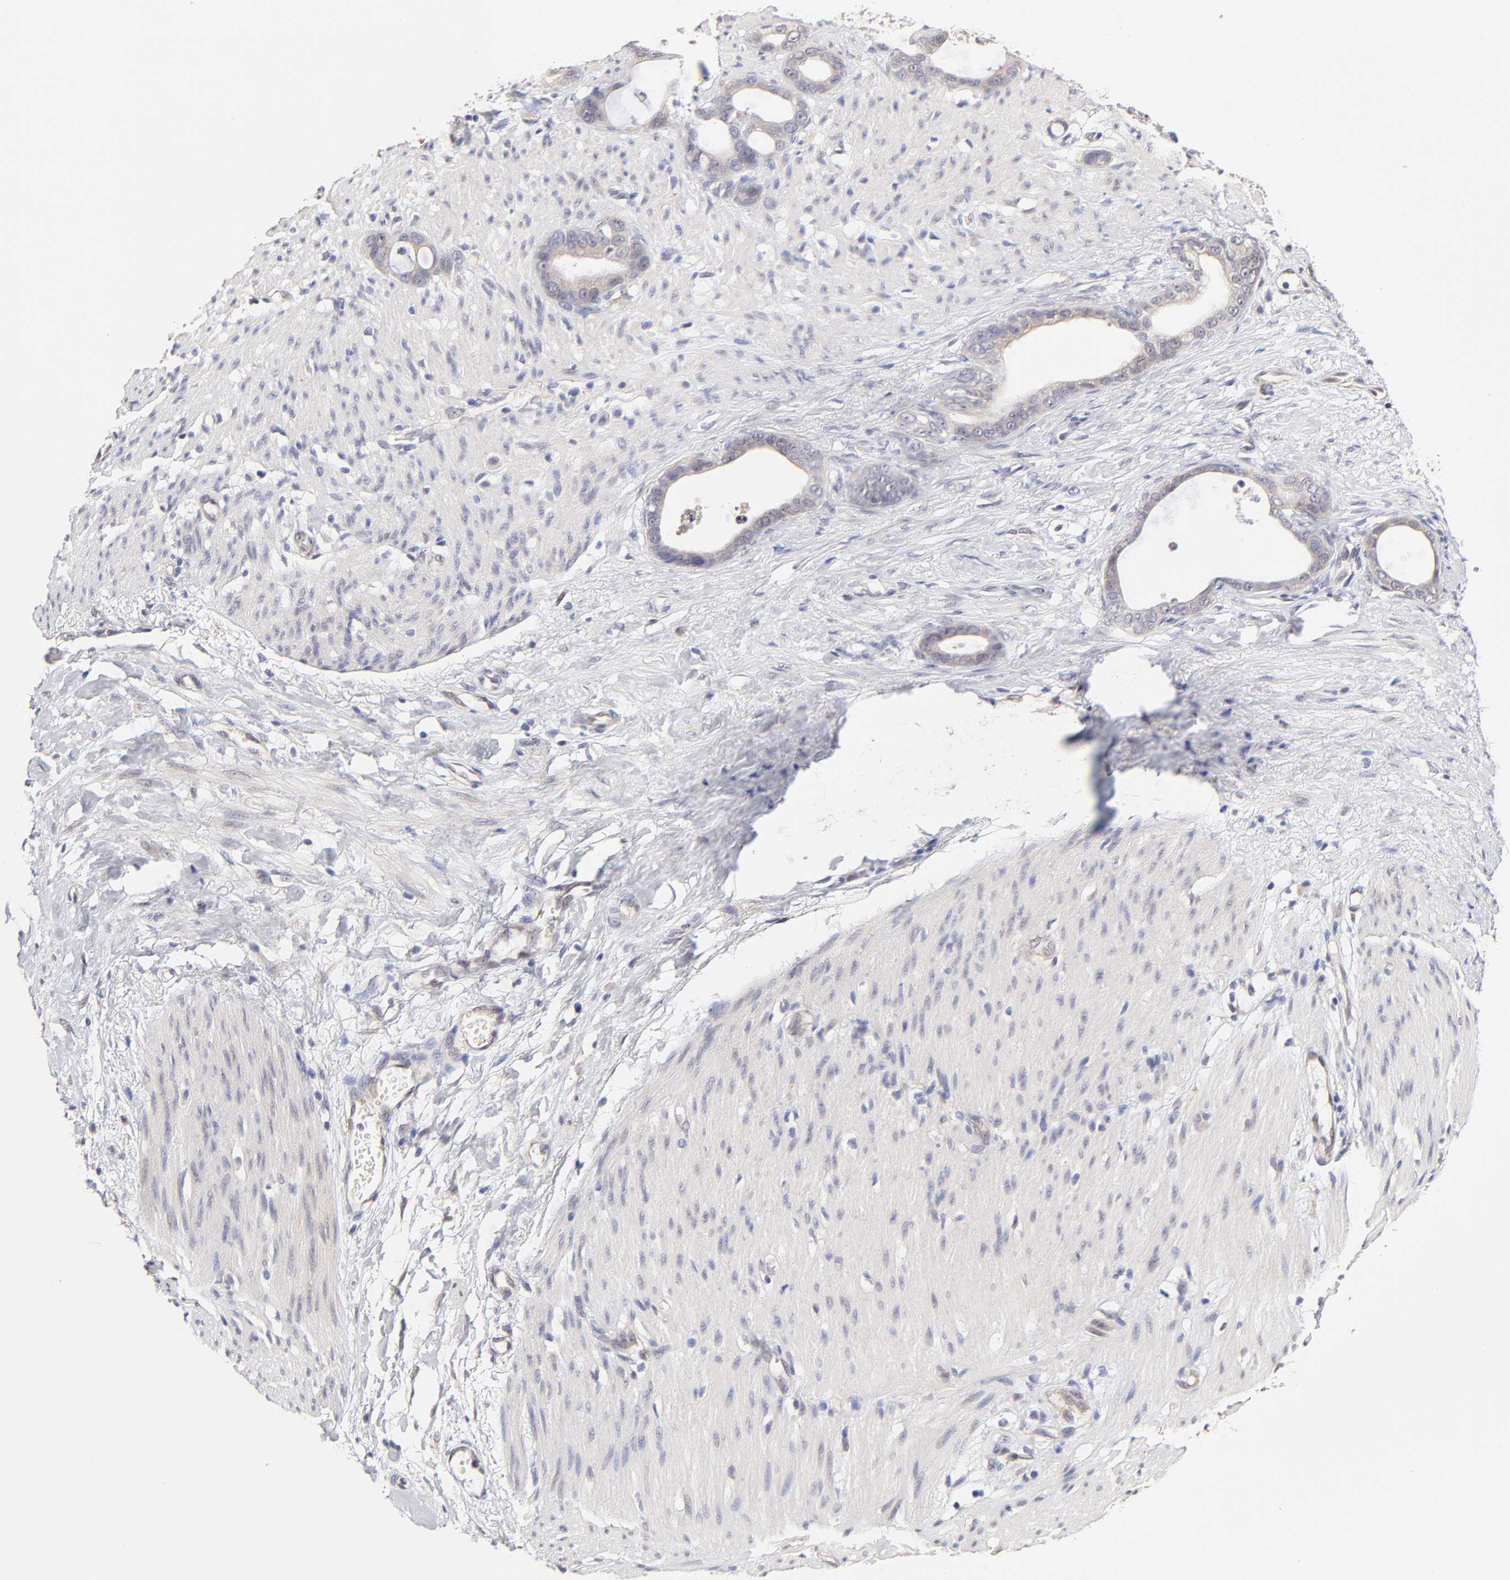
{"staining": {"intensity": "weak", "quantity": ">75%", "location": "cytoplasmic/membranous"}, "tissue": "stomach cancer", "cell_type": "Tumor cells", "image_type": "cancer", "snomed": [{"axis": "morphology", "description": "Adenocarcinoma, NOS"}, {"axis": "topography", "description": "Stomach"}], "caption": "Immunohistochemical staining of adenocarcinoma (stomach) reveals low levels of weak cytoplasmic/membranous expression in approximately >75% of tumor cells. (DAB IHC, brown staining for protein, blue staining for nuclei).", "gene": "ZNF10", "patient": {"sex": "female", "age": 75}}